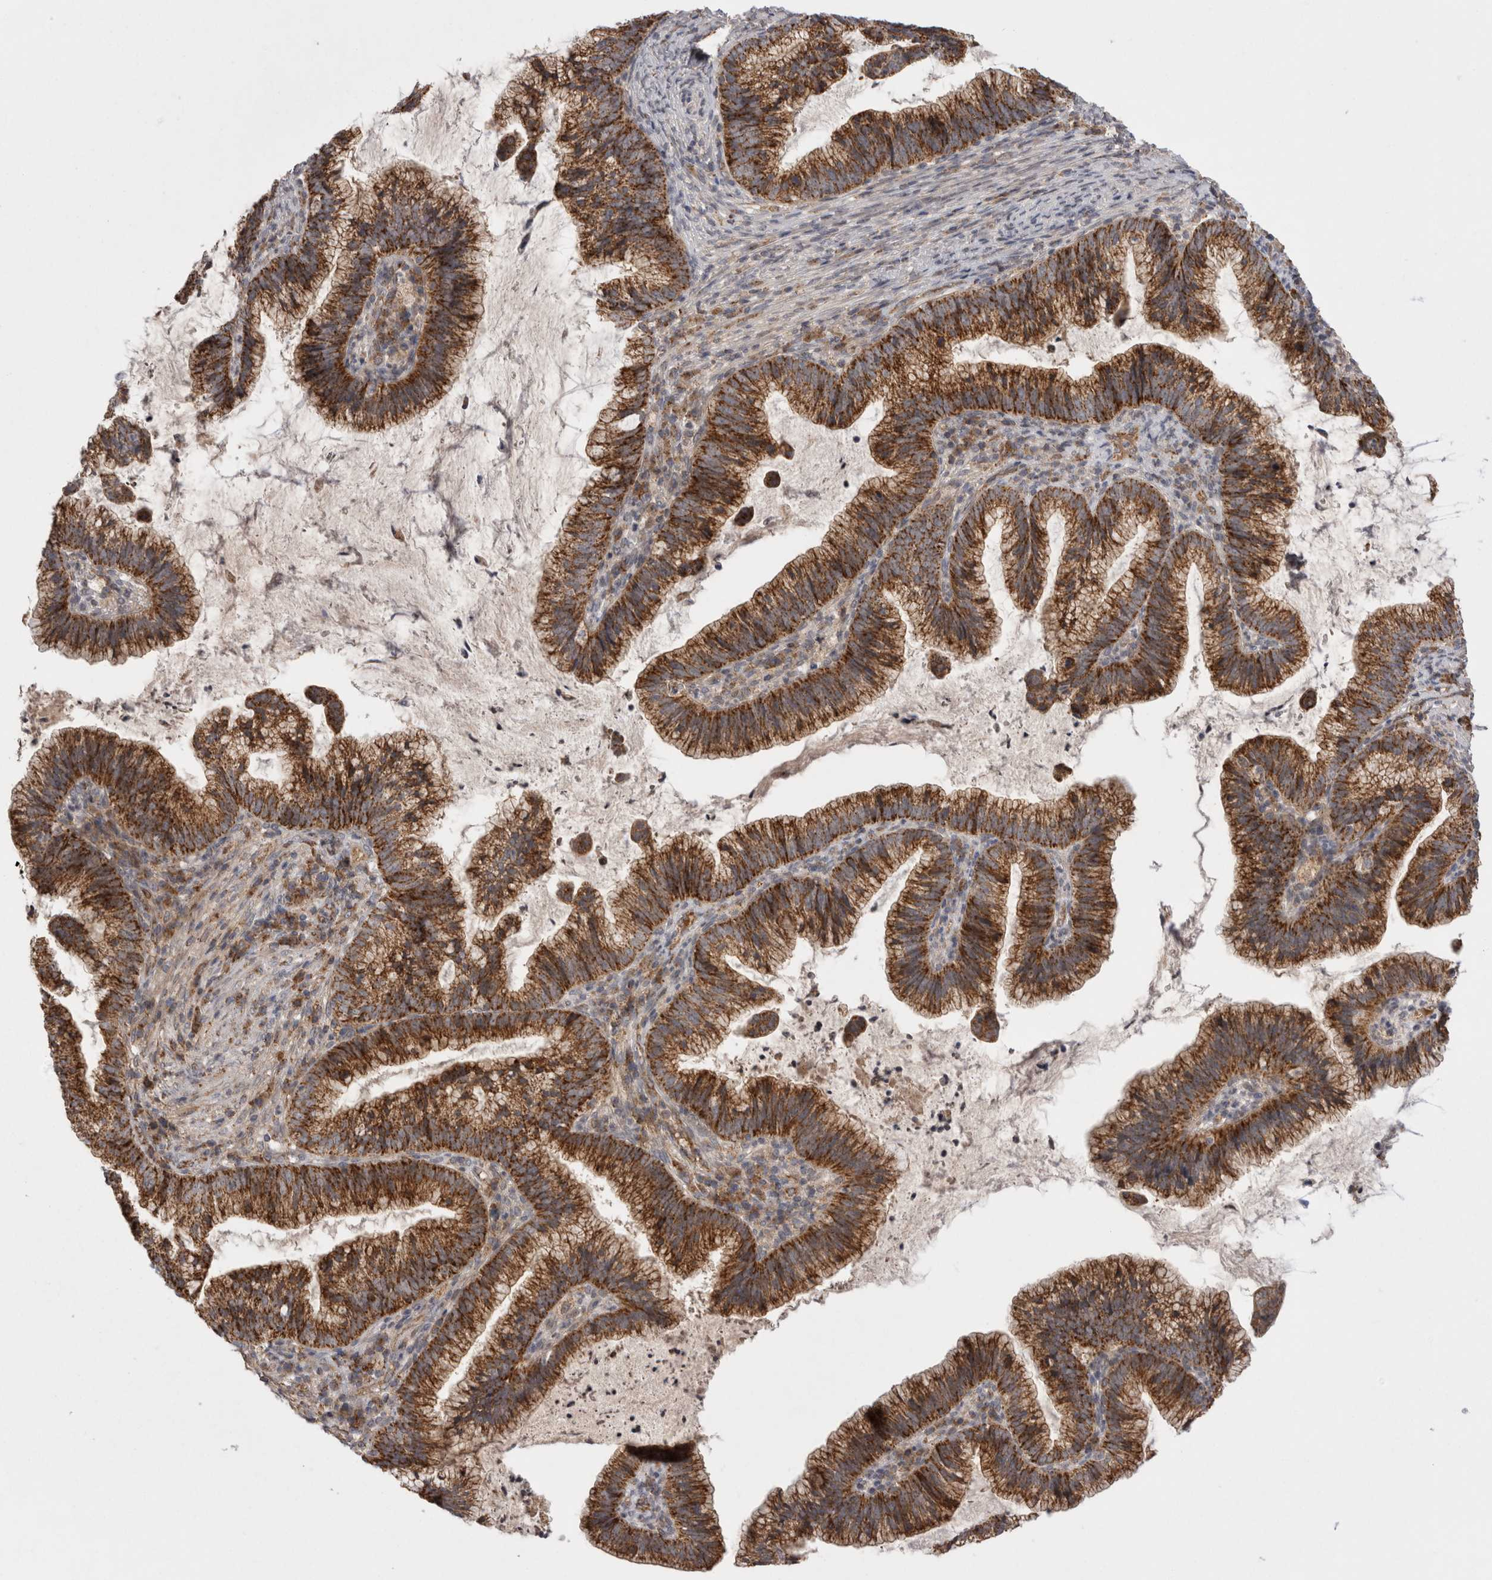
{"staining": {"intensity": "moderate", "quantity": ">75%", "location": "cytoplasmic/membranous"}, "tissue": "cervical cancer", "cell_type": "Tumor cells", "image_type": "cancer", "snomed": [{"axis": "morphology", "description": "Adenocarcinoma, NOS"}, {"axis": "topography", "description": "Cervix"}], "caption": "Adenocarcinoma (cervical) was stained to show a protein in brown. There is medium levels of moderate cytoplasmic/membranous staining in approximately >75% of tumor cells.", "gene": "DARS2", "patient": {"sex": "female", "age": 36}}